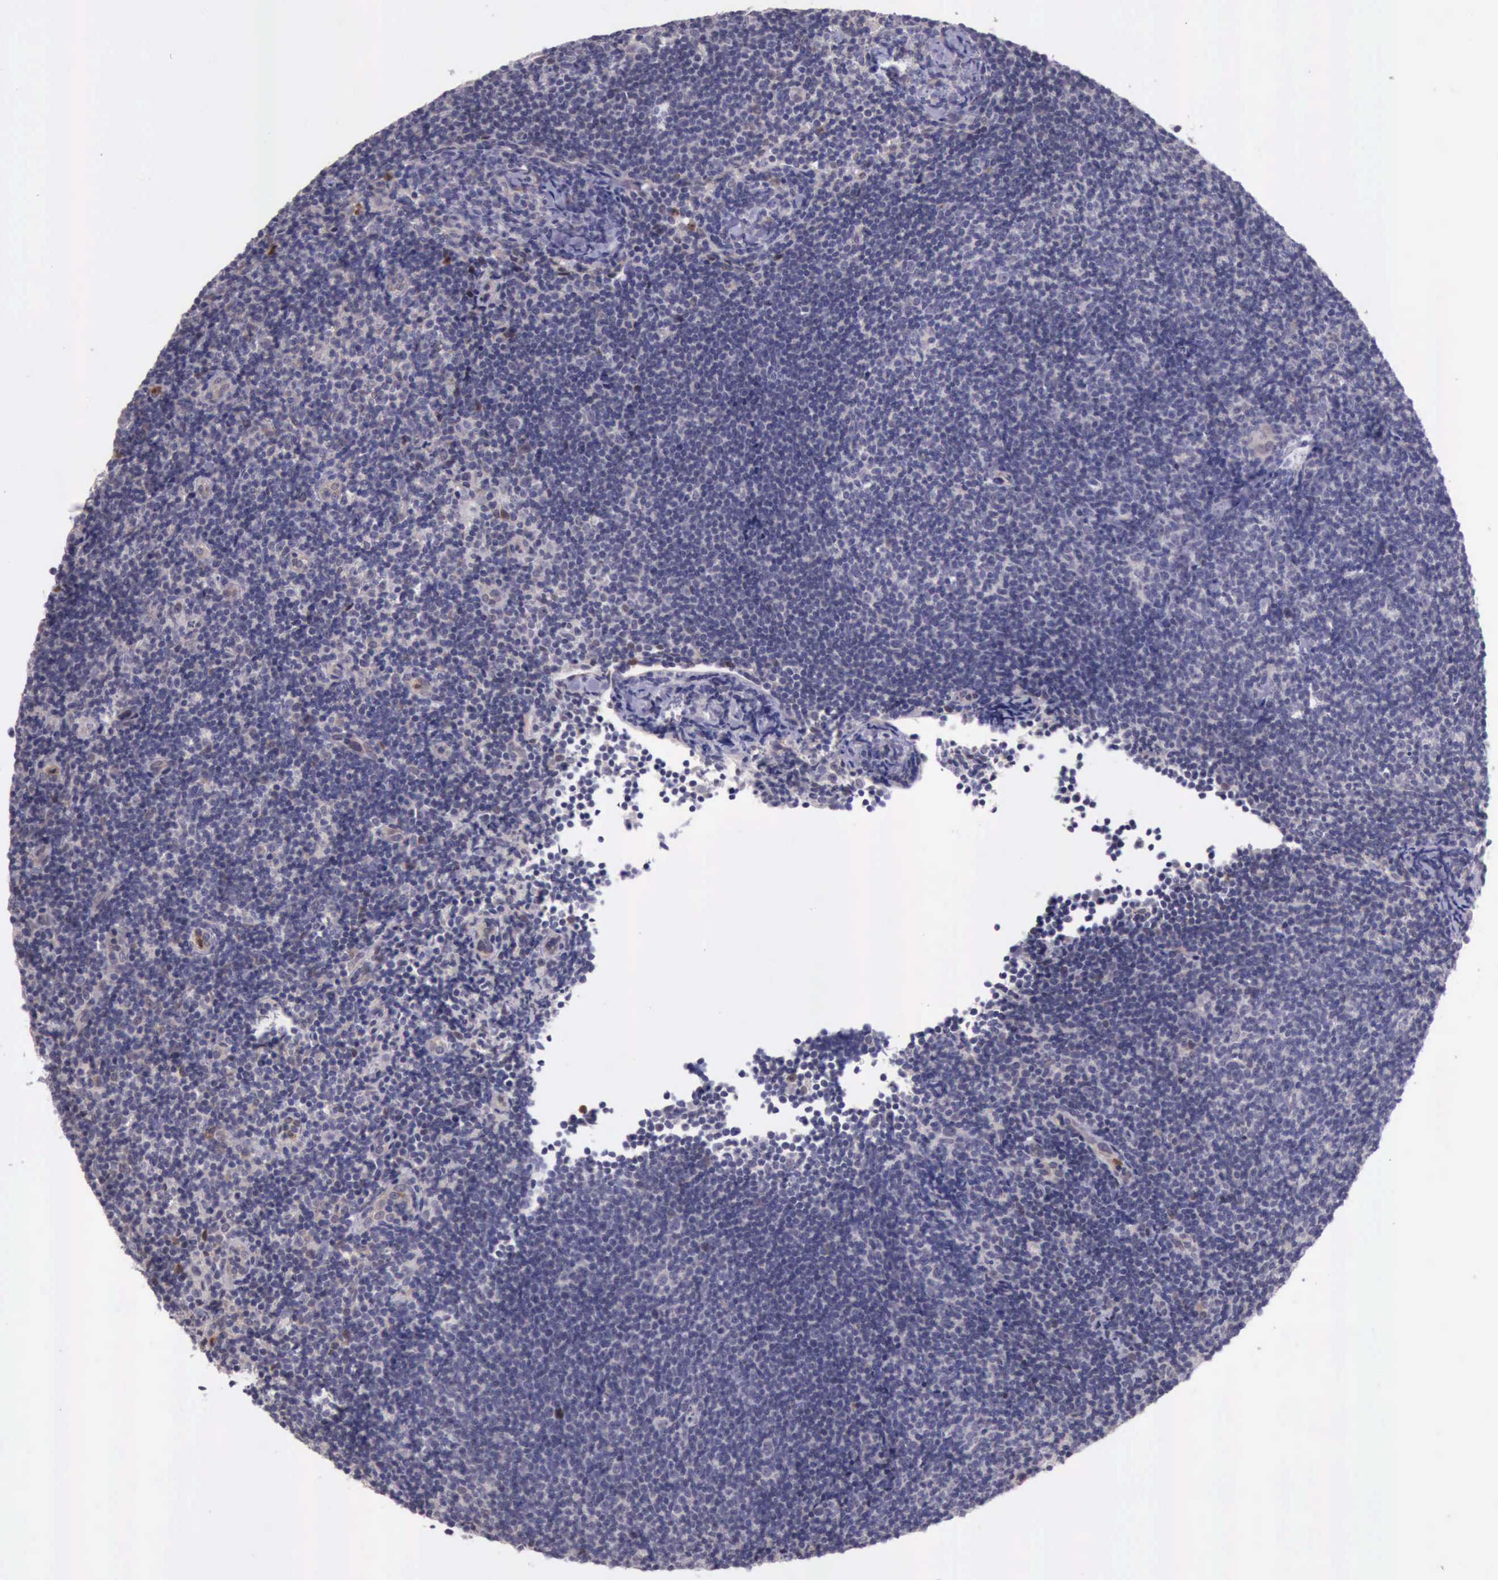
{"staining": {"intensity": "negative", "quantity": "none", "location": "none"}, "tissue": "lymphoma", "cell_type": "Tumor cells", "image_type": "cancer", "snomed": [{"axis": "morphology", "description": "Malignant lymphoma, non-Hodgkin's type, Low grade"}, {"axis": "topography", "description": "Lymph node"}], "caption": "DAB (3,3'-diaminobenzidine) immunohistochemical staining of human lymphoma shows no significant positivity in tumor cells.", "gene": "PLEK2", "patient": {"sex": "male", "age": 49}}